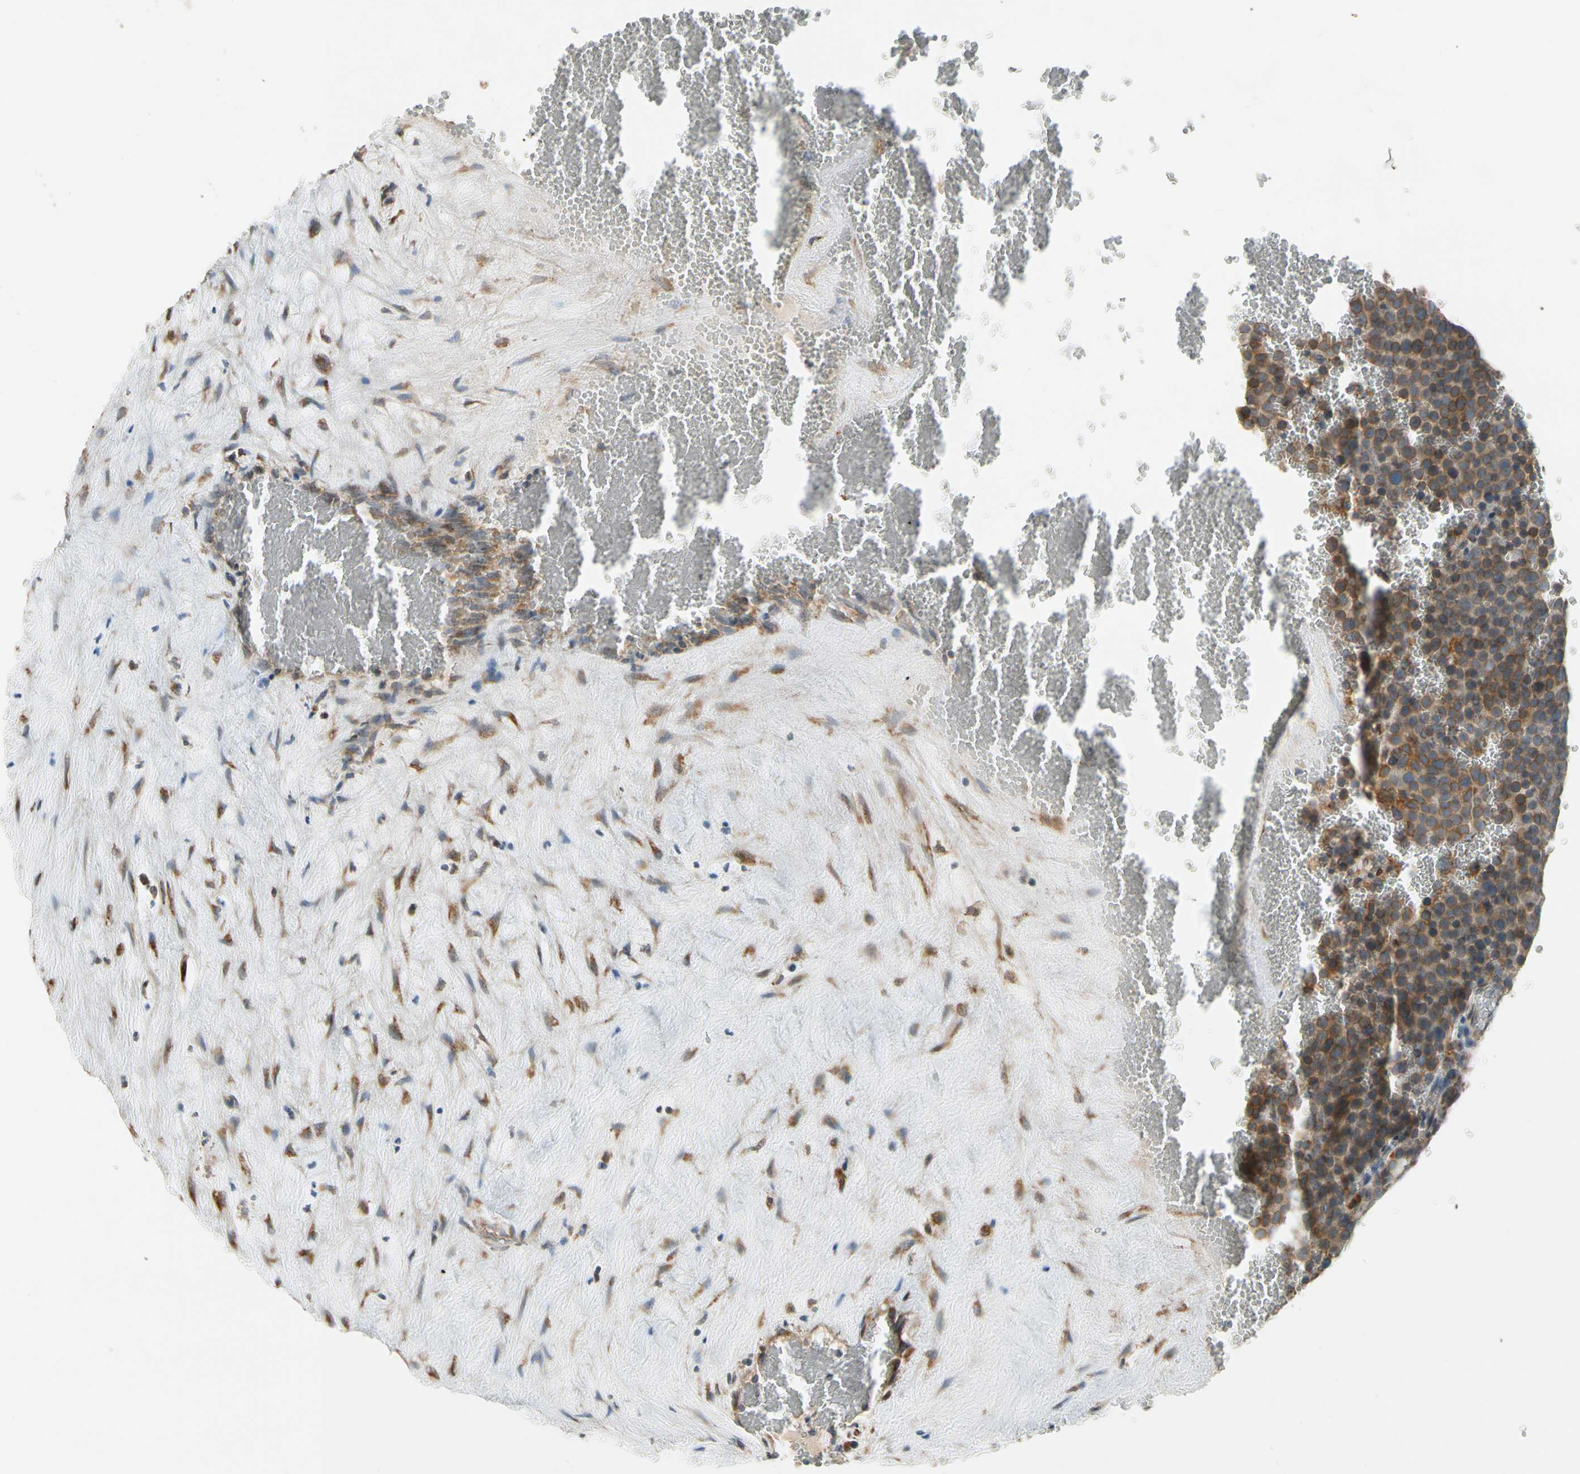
{"staining": {"intensity": "moderate", "quantity": ">75%", "location": "cytoplasmic/membranous"}, "tissue": "testis cancer", "cell_type": "Tumor cells", "image_type": "cancer", "snomed": [{"axis": "morphology", "description": "Seminoma, NOS"}, {"axis": "topography", "description": "Testis"}], "caption": "Testis cancer (seminoma) stained with DAB (3,3'-diaminobenzidine) immunohistochemistry reveals medium levels of moderate cytoplasmic/membranous expression in about >75% of tumor cells.", "gene": "RPN2", "patient": {"sex": "male", "age": 71}}